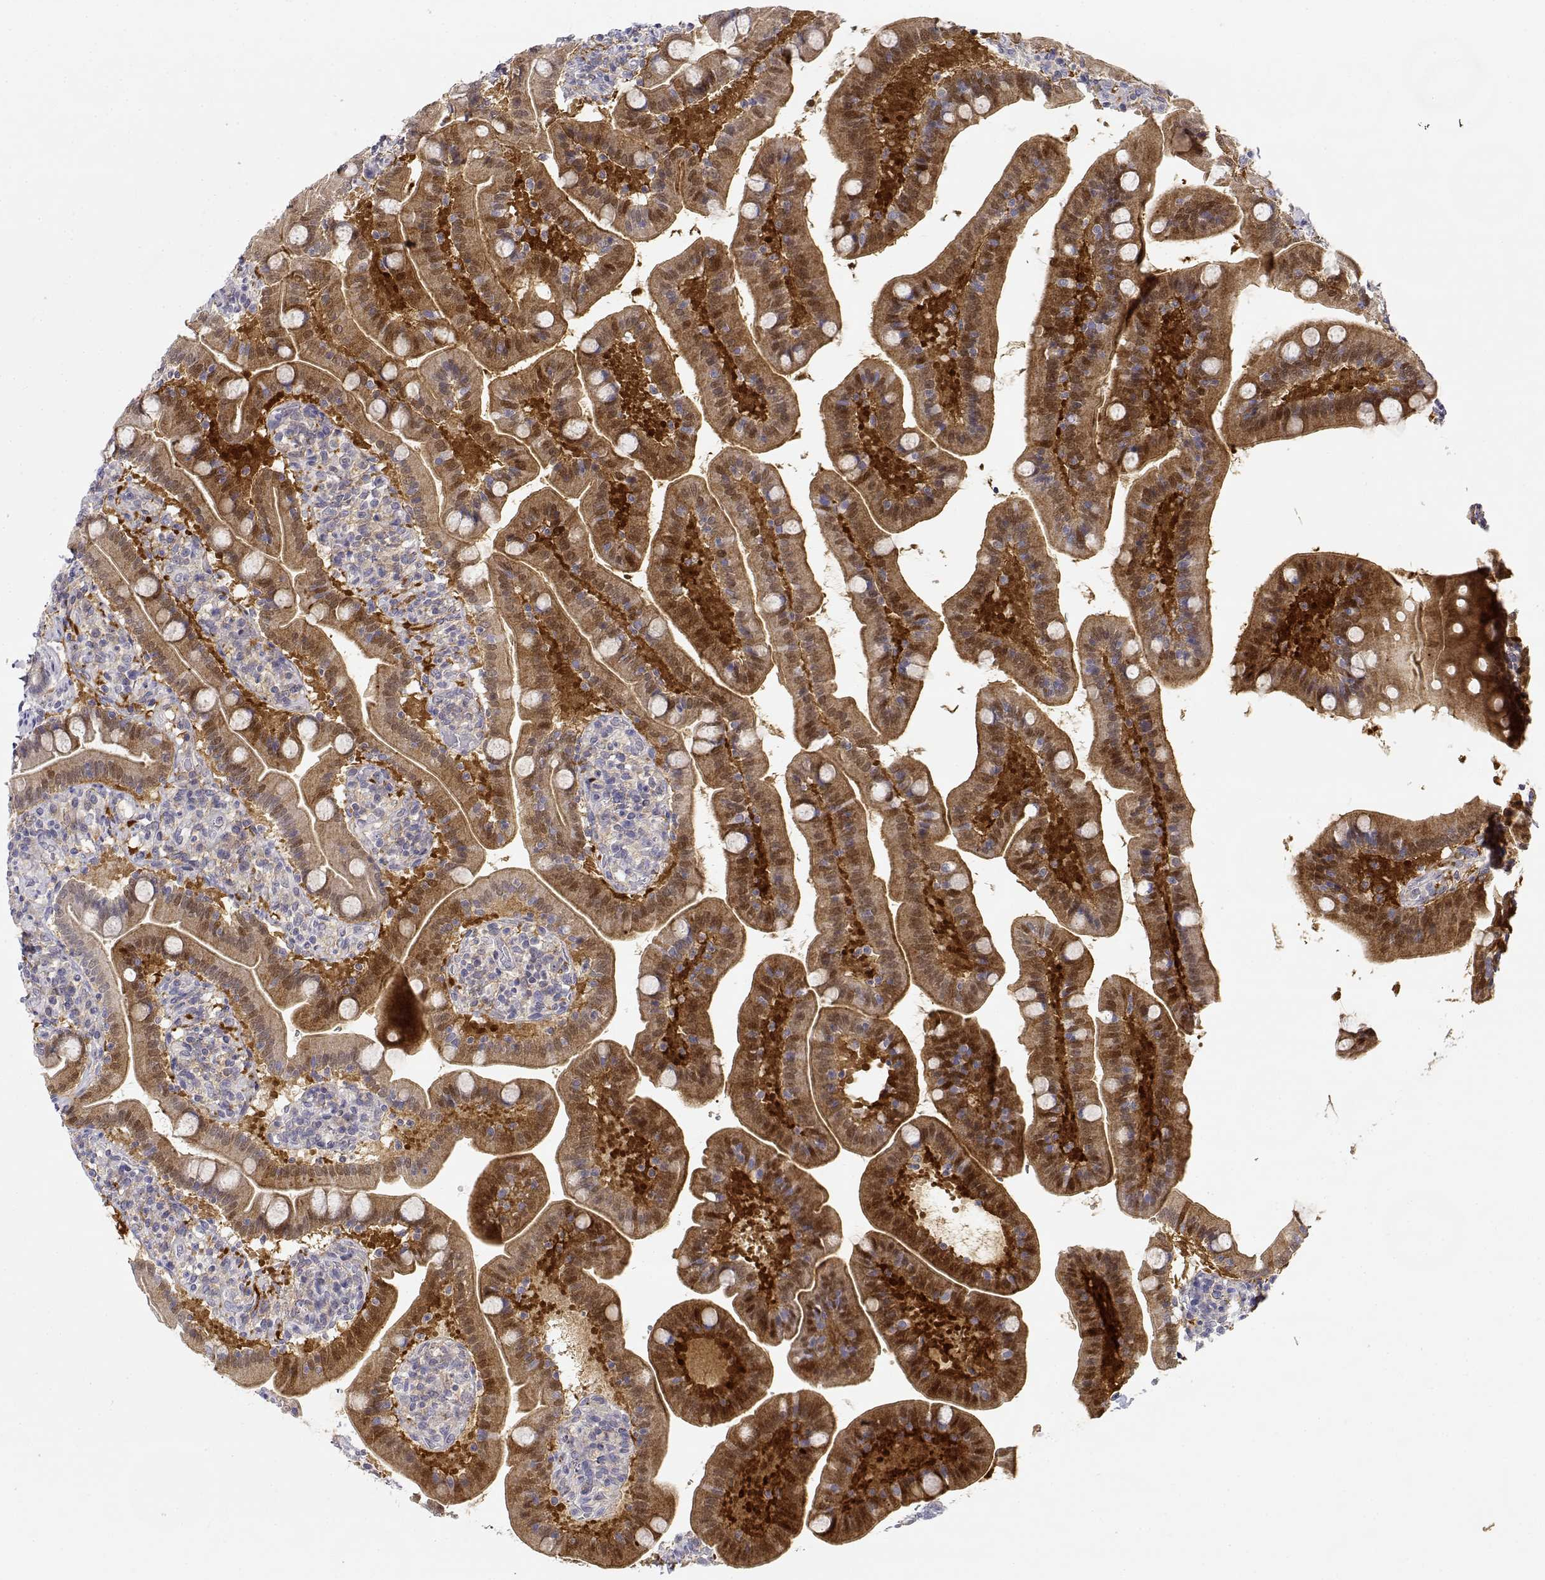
{"staining": {"intensity": "strong", "quantity": "<25%", "location": "cytoplasmic/membranous,nuclear"}, "tissue": "small intestine", "cell_type": "Glandular cells", "image_type": "normal", "snomed": [{"axis": "morphology", "description": "Normal tissue, NOS"}, {"axis": "topography", "description": "Small intestine"}], "caption": "An IHC histopathology image of unremarkable tissue is shown. Protein staining in brown shows strong cytoplasmic/membranous,nuclear positivity in small intestine within glandular cells.", "gene": "ADA", "patient": {"sex": "male", "age": 66}}